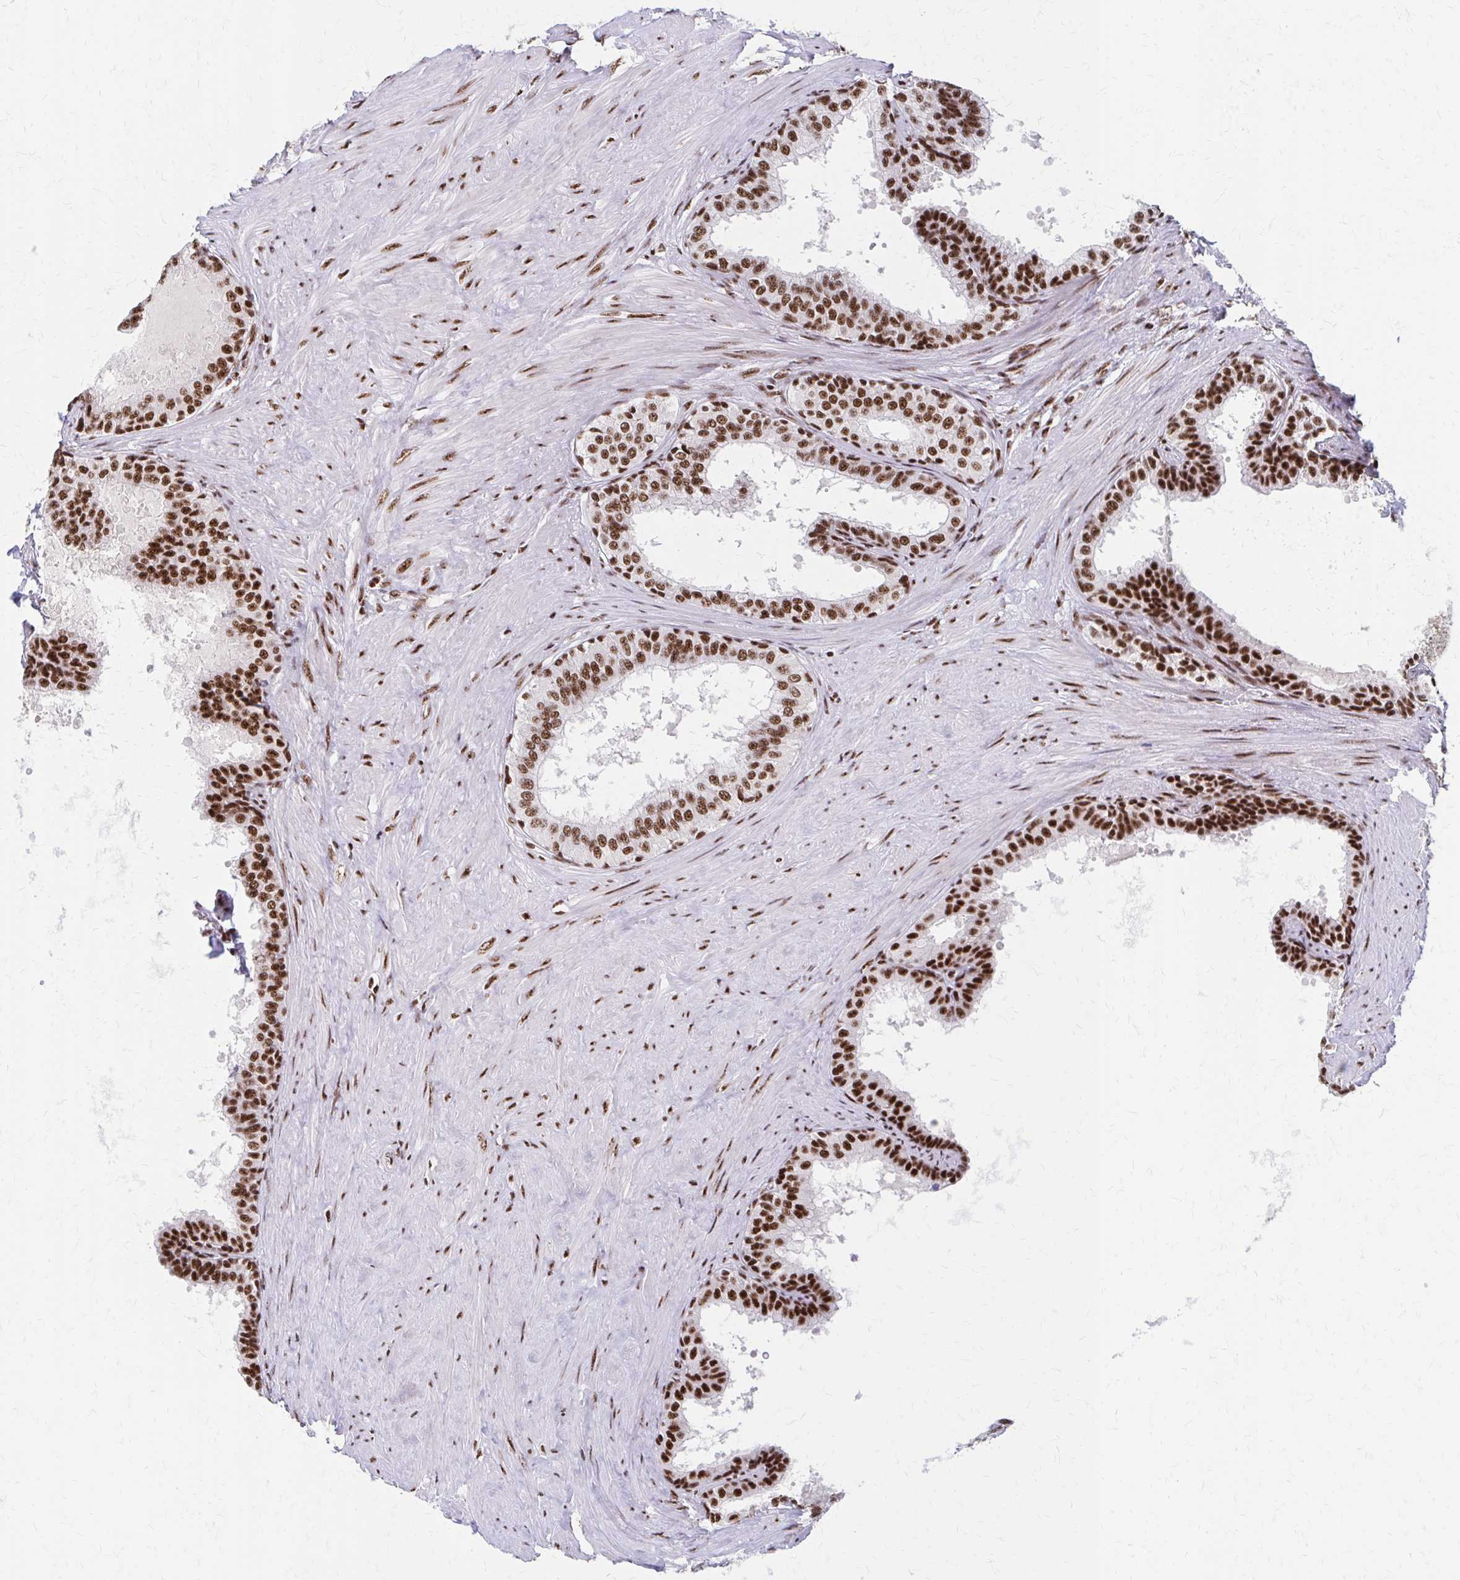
{"staining": {"intensity": "strong", "quantity": ">75%", "location": "nuclear"}, "tissue": "prostate", "cell_type": "Glandular cells", "image_type": "normal", "snomed": [{"axis": "morphology", "description": "Normal tissue, NOS"}, {"axis": "topography", "description": "Prostate"}, {"axis": "topography", "description": "Peripheral nerve tissue"}], "caption": "DAB immunohistochemical staining of benign prostate reveals strong nuclear protein staining in approximately >75% of glandular cells. (Stains: DAB in brown, nuclei in blue, Microscopy: brightfield microscopy at high magnification).", "gene": "CNKSR3", "patient": {"sex": "male", "age": 55}}